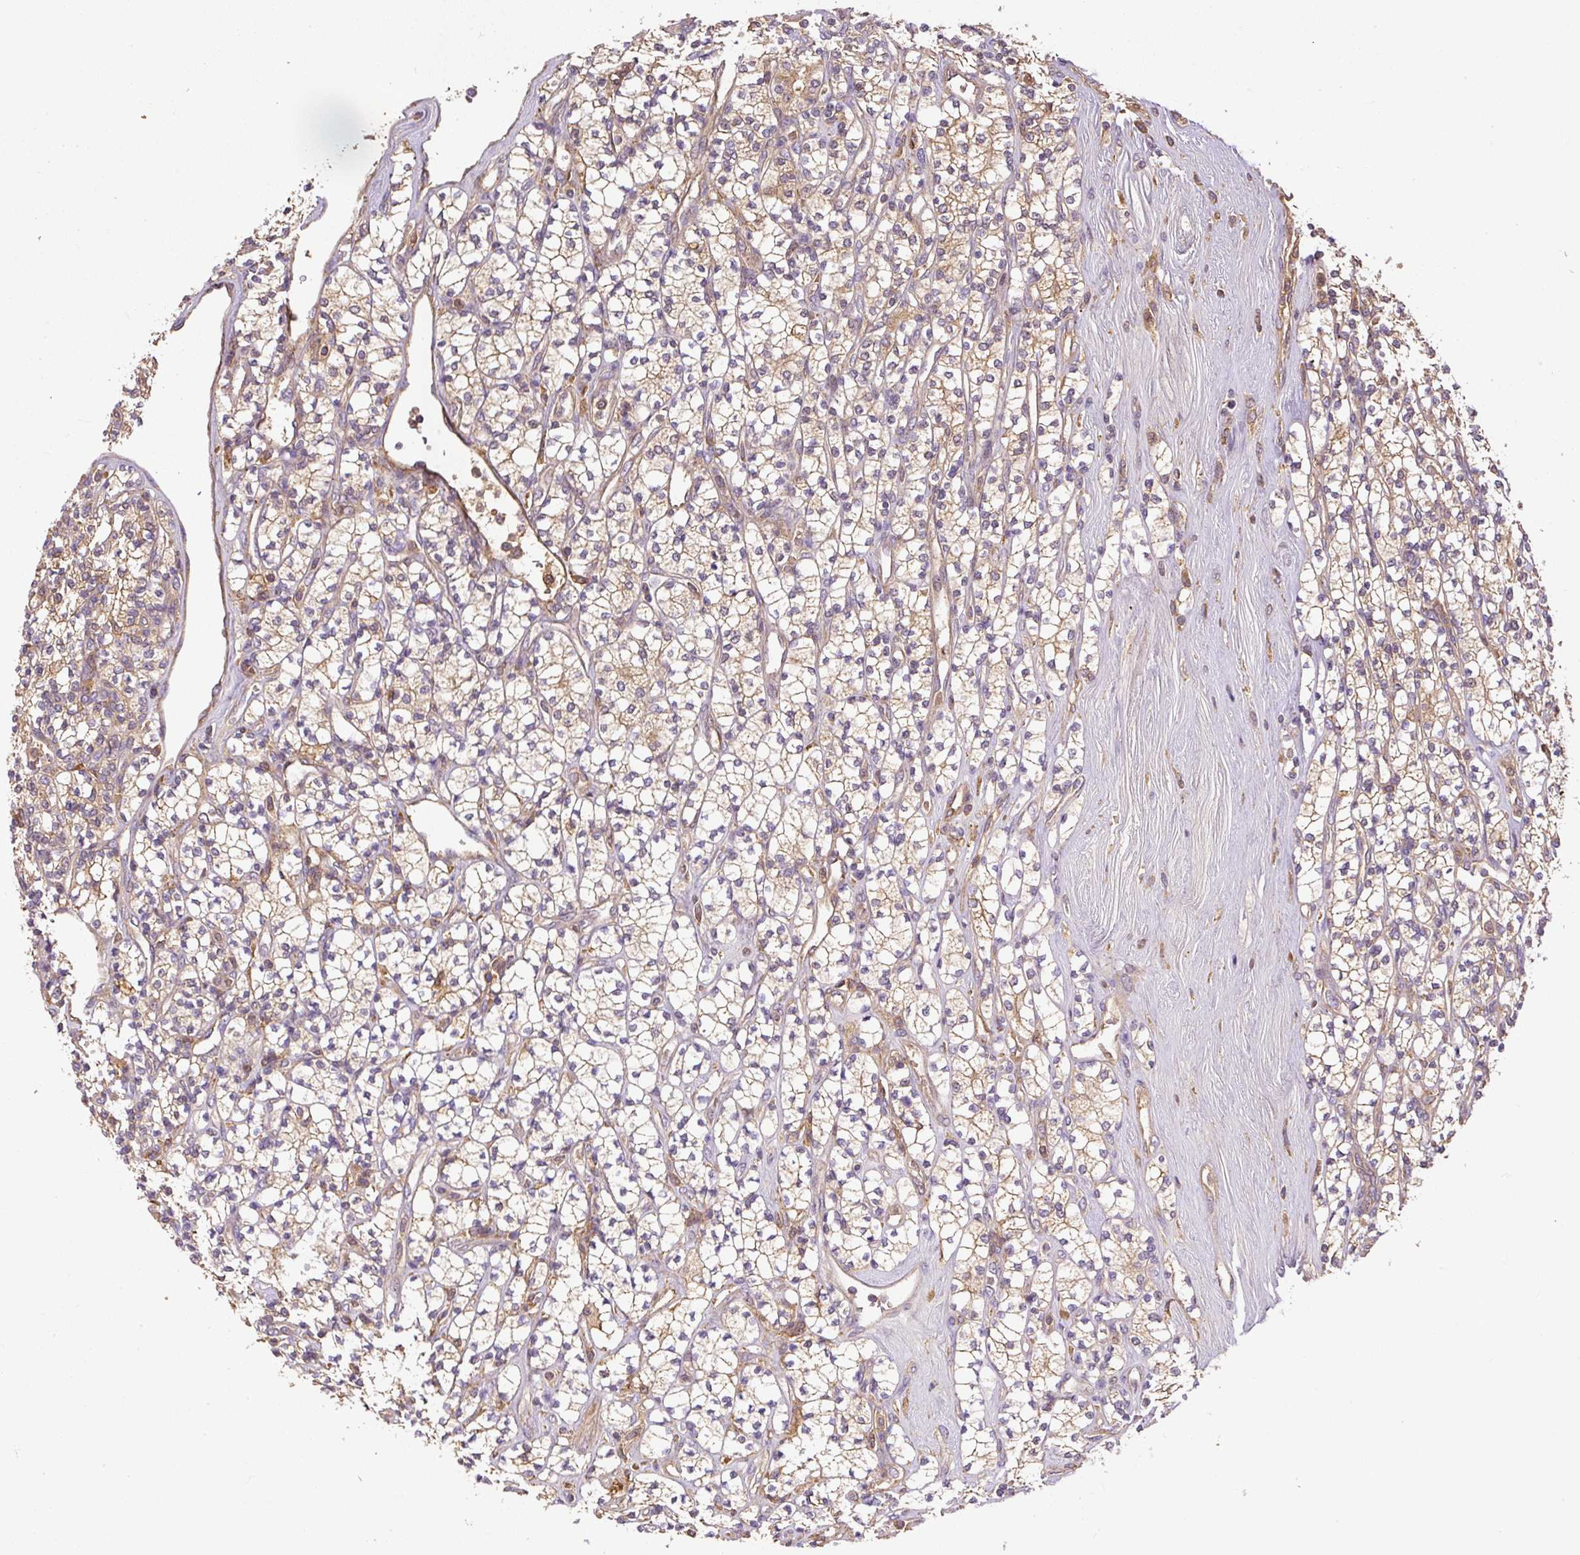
{"staining": {"intensity": "moderate", "quantity": "25%-75%", "location": "cytoplasmic/membranous"}, "tissue": "renal cancer", "cell_type": "Tumor cells", "image_type": "cancer", "snomed": [{"axis": "morphology", "description": "Adenocarcinoma, NOS"}, {"axis": "topography", "description": "Kidney"}], "caption": "Protein staining reveals moderate cytoplasmic/membranous expression in approximately 25%-75% of tumor cells in renal cancer (adenocarcinoma). (Stains: DAB (3,3'-diaminobenzidine) in brown, nuclei in blue, Microscopy: brightfield microscopy at high magnification).", "gene": "DAPK1", "patient": {"sex": "male", "age": 77}}